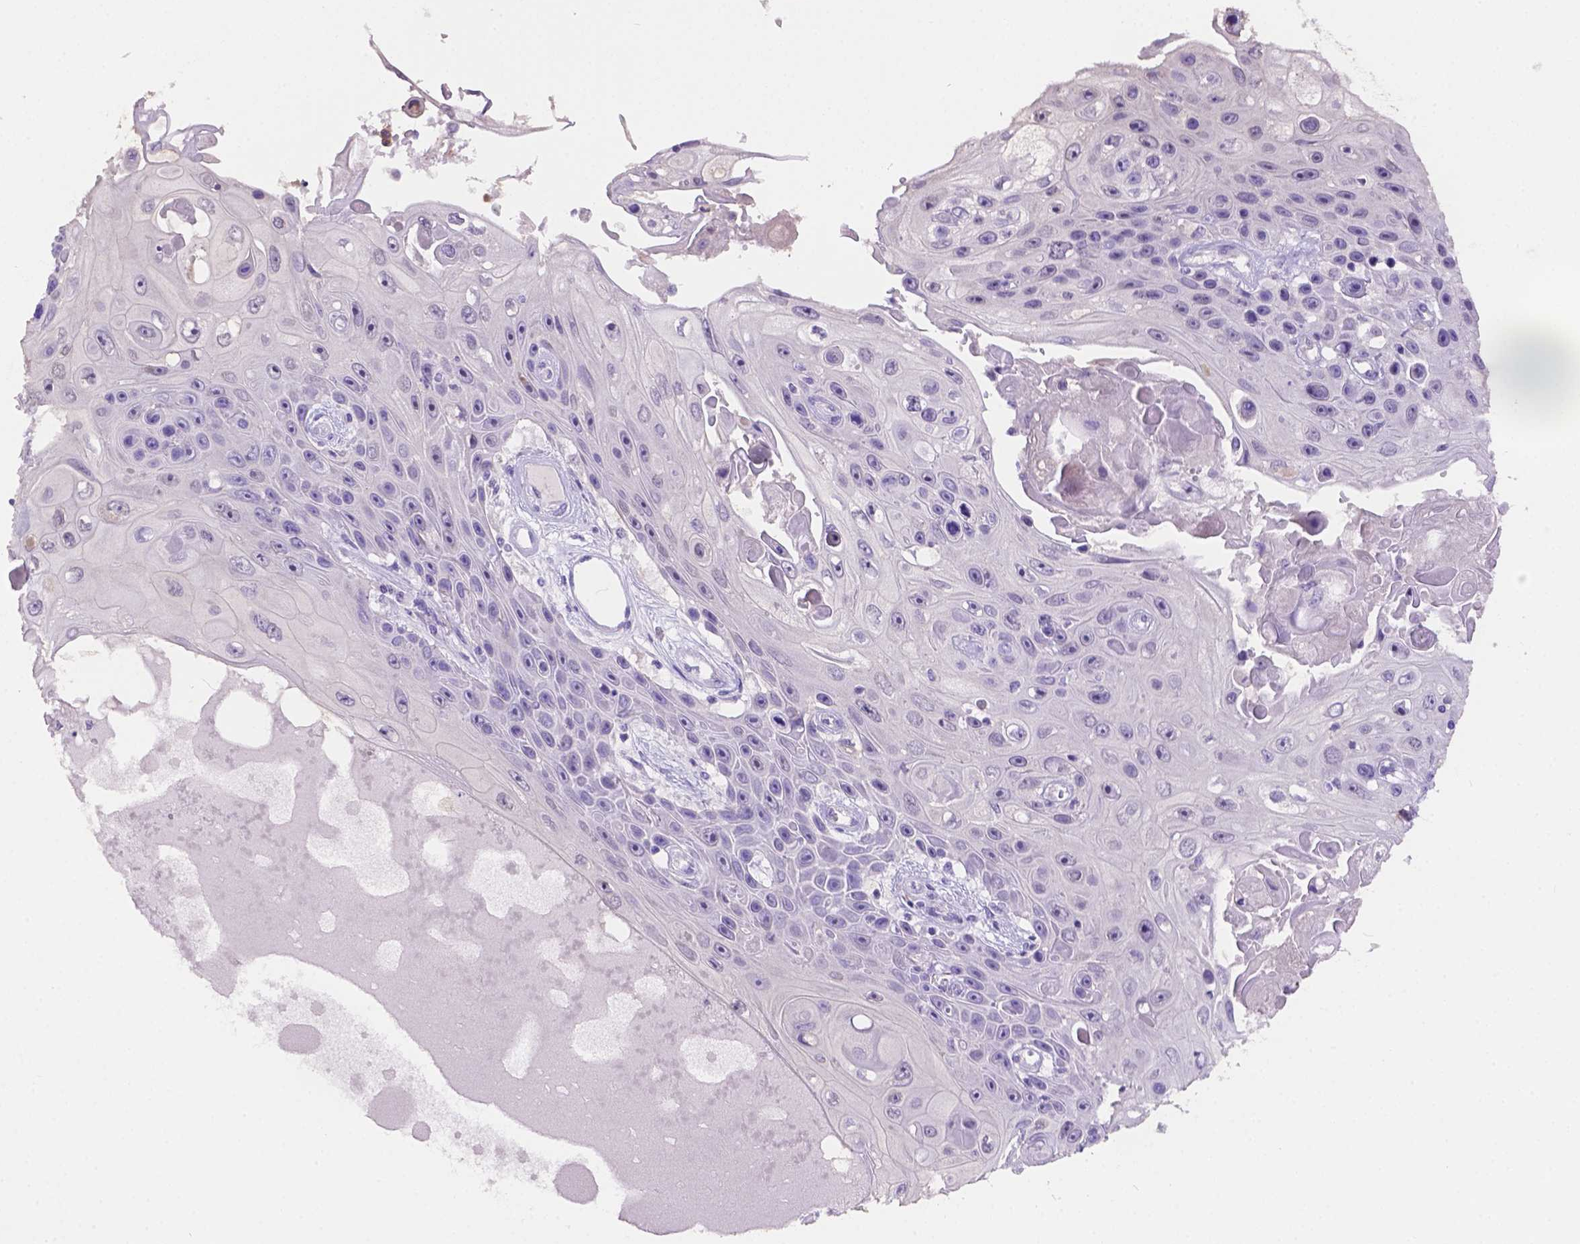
{"staining": {"intensity": "negative", "quantity": "none", "location": "none"}, "tissue": "skin cancer", "cell_type": "Tumor cells", "image_type": "cancer", "snomed": [{"axis": "morphology", "description": "Squamous cell carcinoma, NOS"}, {"axis": "topography", "description": "Skin"}], "caption": "This micrograph is of skin squamous cell carcinoma stained with IHC to label a protein in brown with the nuclei are counter-stained blue. There is no positivity in tumor cells.", "gene": "NXPE2", "patient": {"sex": "male", "age": 82}}